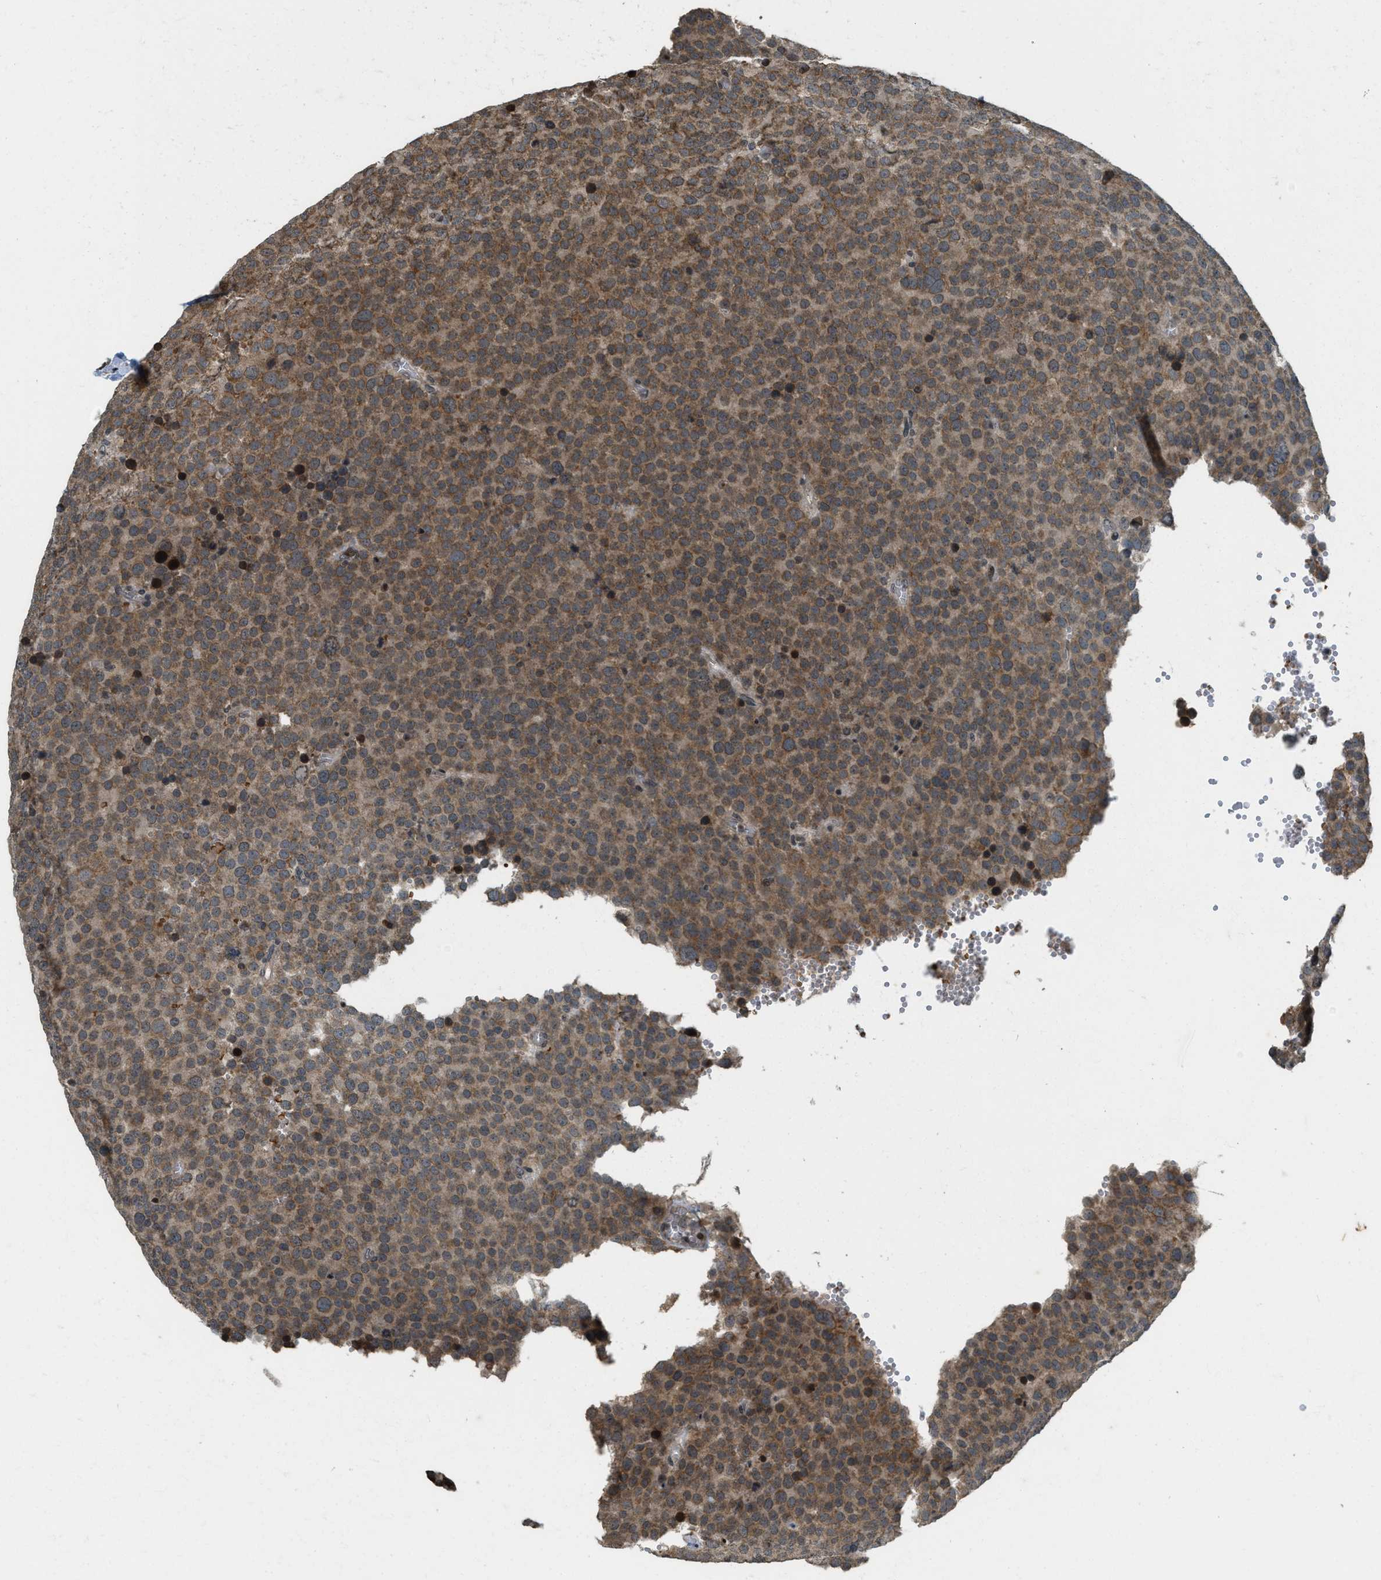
{"staining": {"intensity": "moderate", "quantity": ">75%", "location": "cytoplasmic/membranous"}, "tissue": "testis cancer", "cell_type": "Tumor cells", "image_type": "cancer", "snomed": [{"axis": "morphology", "description": "Normal tissue, NOS"}, {"axis": "morphology", "description": "Seminoma, NOS"}, {"axis": "topography", "description": "Testis"}], "caption": "This histopathology image demonstrates immunohistochemistry staining of human seminoma (testis), with medium moderate cytoplasmic/membranous positivity in about >75% of tumor cells.", "gene": "SIAH1", "patient": {"sex": "male", "age": 71}}